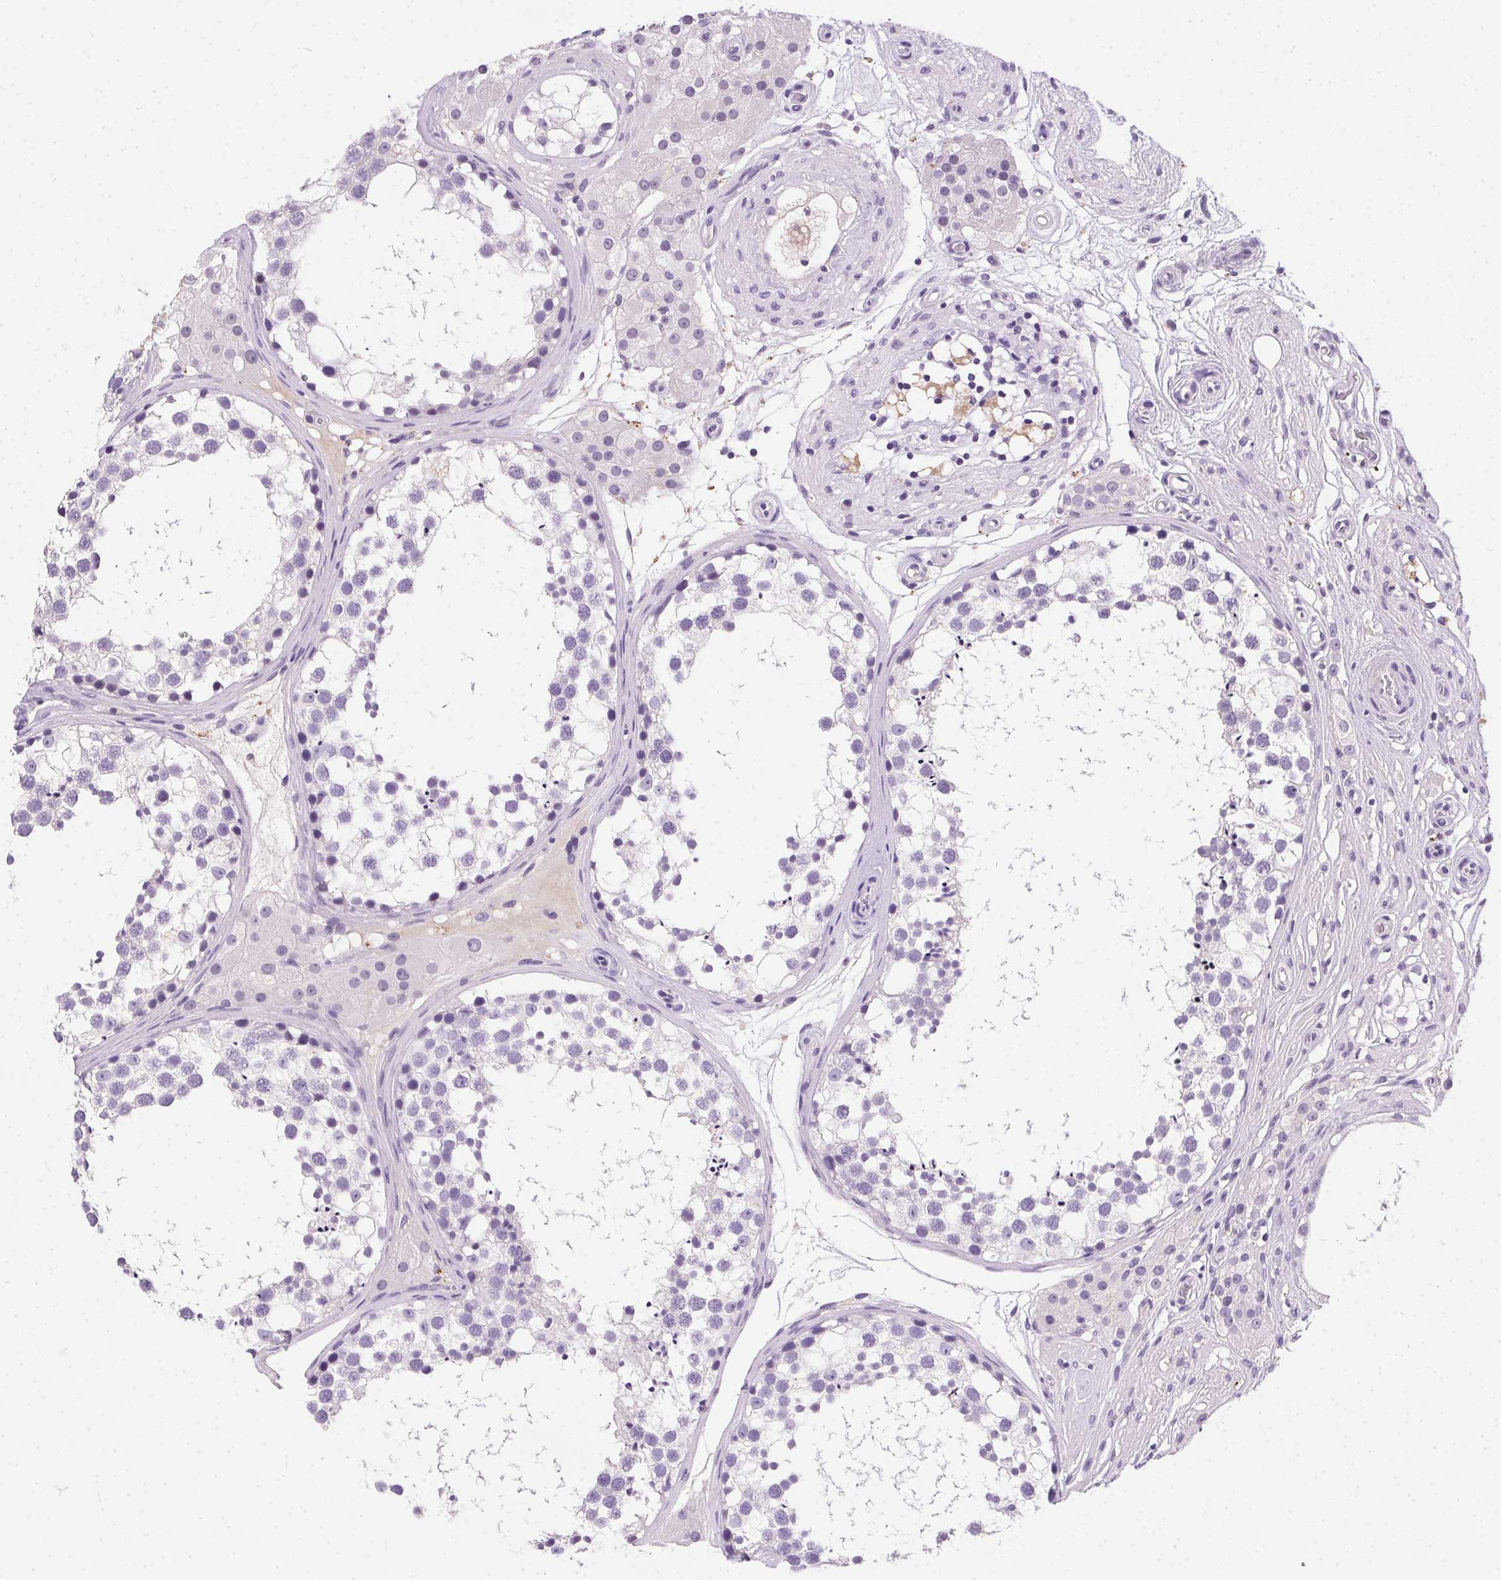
{"staining": {"intensity": "negative", "quantity": "none", "location": "none"}, "tissue": "testis", "cell_type": "Cells in seminiferous ducts", "image_type": "normal", "snomed": [{"axis": "morphology", "description": "Normal tissue, NOS"}, {"axis": "morphology", "description": "Seminoma, NOS"}, {"axis": "topography", "description": "Testis"}], "caption": "Immunohistochemical staining of normal testis displays no significant positivity in cells in seminiferous ducts.", "gene": "SSTR4", "patient": {"sex": "male", "age": 65}}